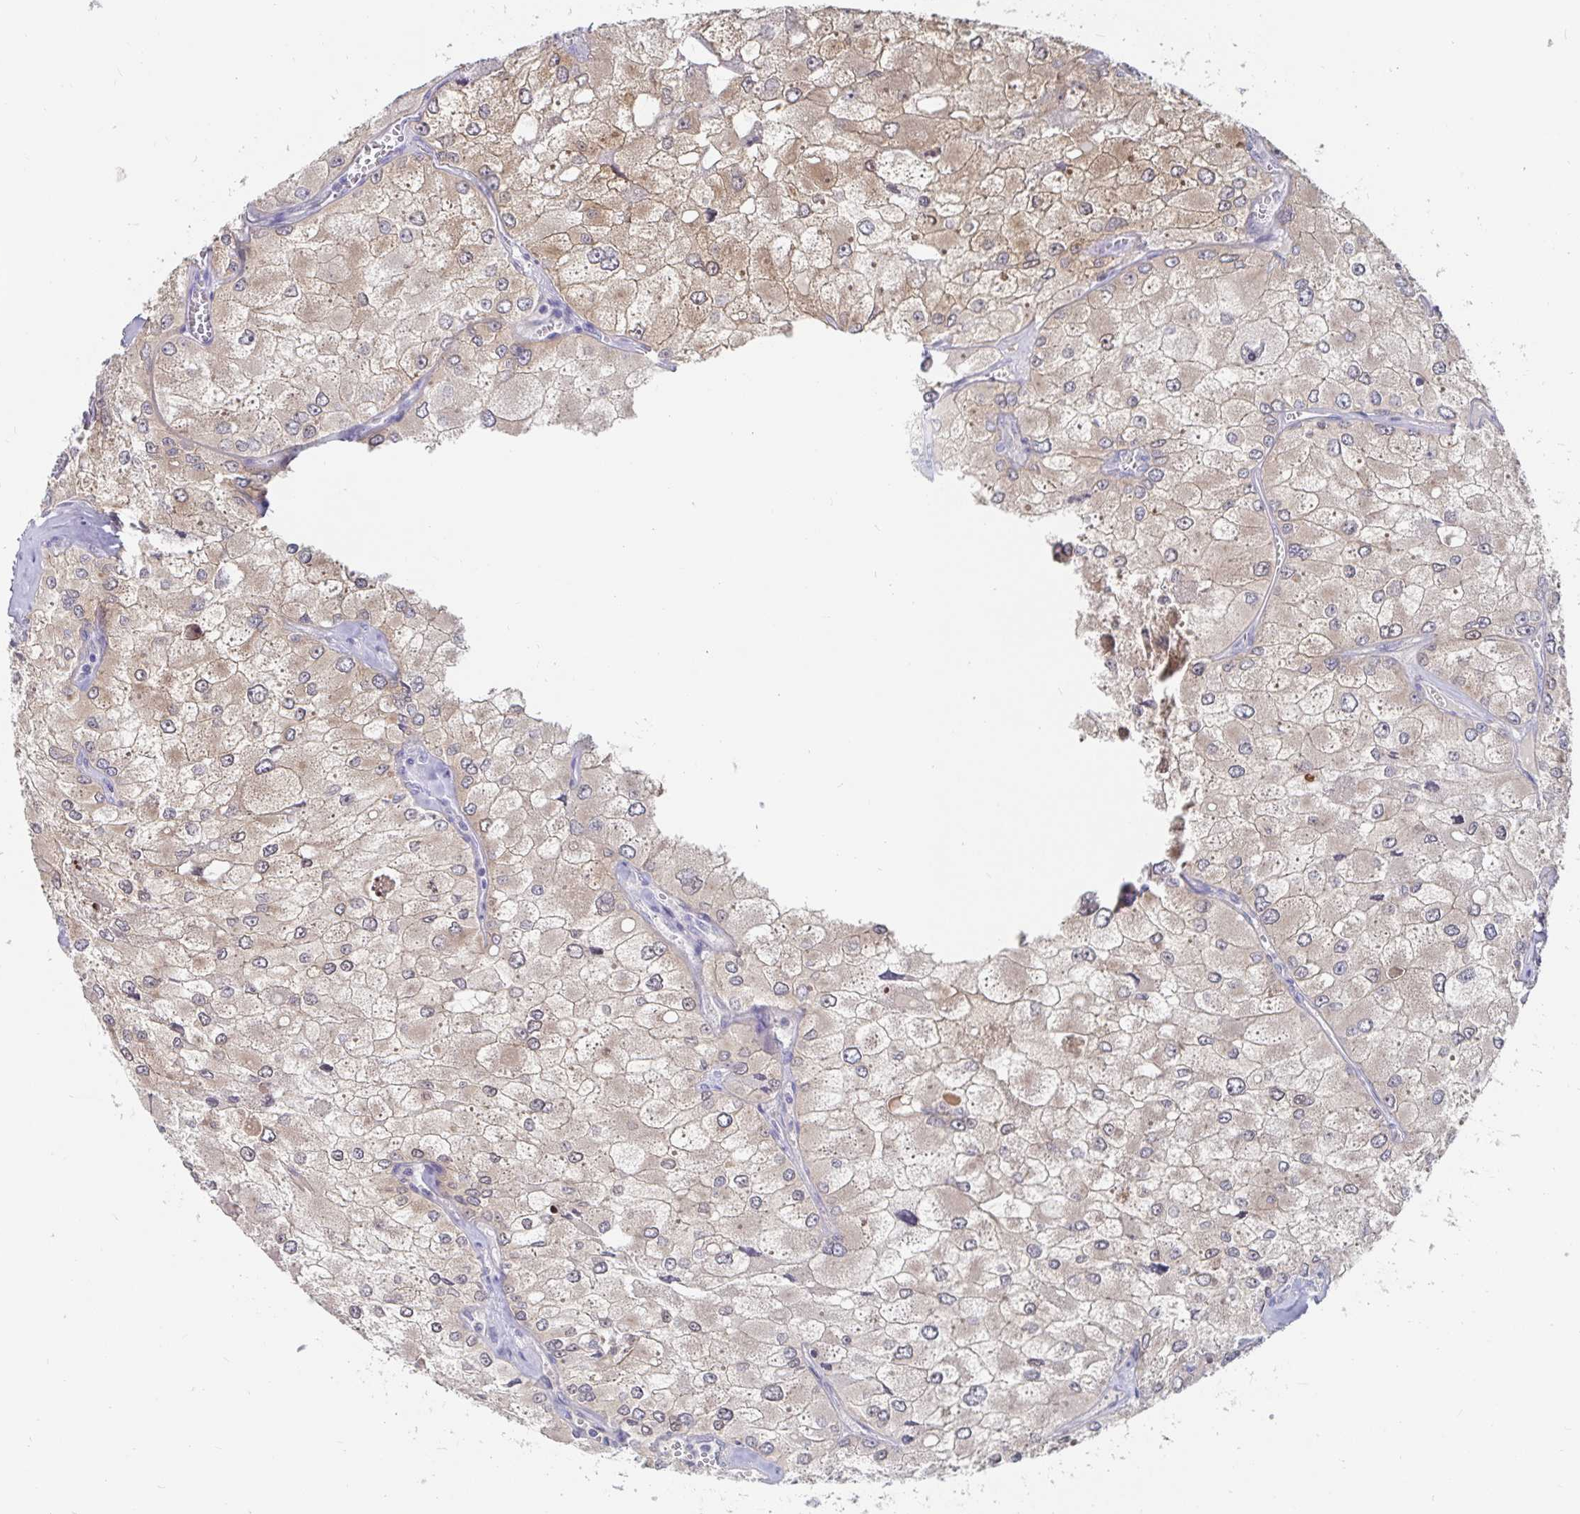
{"staining": {"intensity": "weak", "quantity": ">75%", "location": "cytoplasmic/membranous"}, "tissue": "renal cancer", "cell_type": "Tumor cells", "image_type": "cancer", "snomed": [{"axis": "morphology", "description": "Adenocarcinoma, NOS"}, {"axis": "topography", "description": "Kidney"}], "caption": "Brown immunohistochemical staining in human renal cancer exhibits weak cytoplasmic/membranous staining in approximately >75% of tumor cells.", "gene": "SPPL3", "patient": {"sex": "female", "age": 70}}